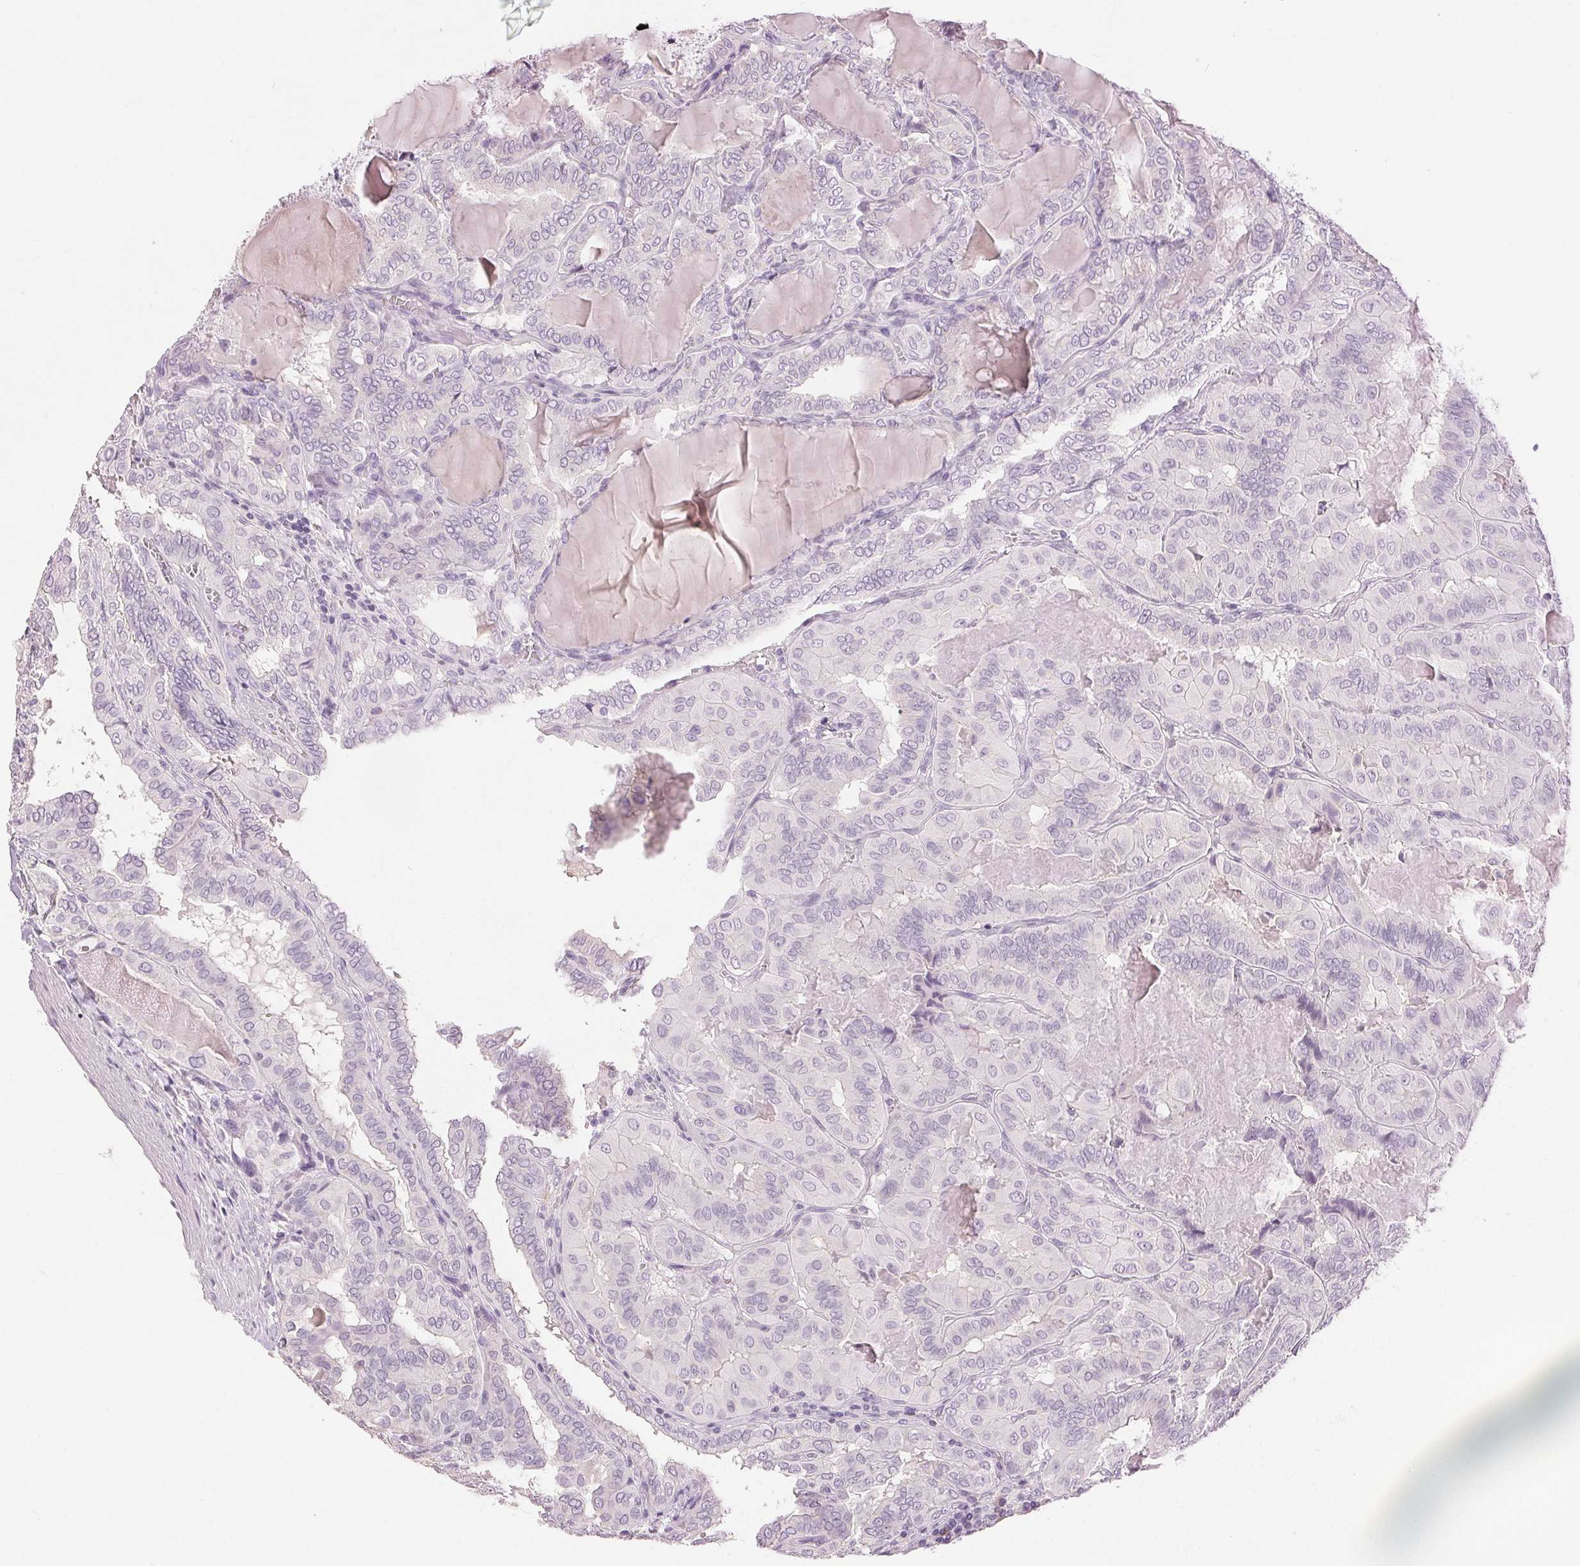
{"staining": {"intensity": "negative", "quantity": "none", "location": "none"}, "tissue": "thyroid cancer", "cell_type": "Tumor cells", "image_type": "cancer", "snomed": [{"axis": "morphology", "description": "Papillary adenocarcinoma, NOS"}, {"axis": "topography", "description": "Thyroid gland"}], "caption": "Photomicrograph shows no protein positivity in tumor cells of thyroid papillary adenocarcinoma tissue.", "gene": "DSG3", "patient": {"sex": "female", "age": 46}}